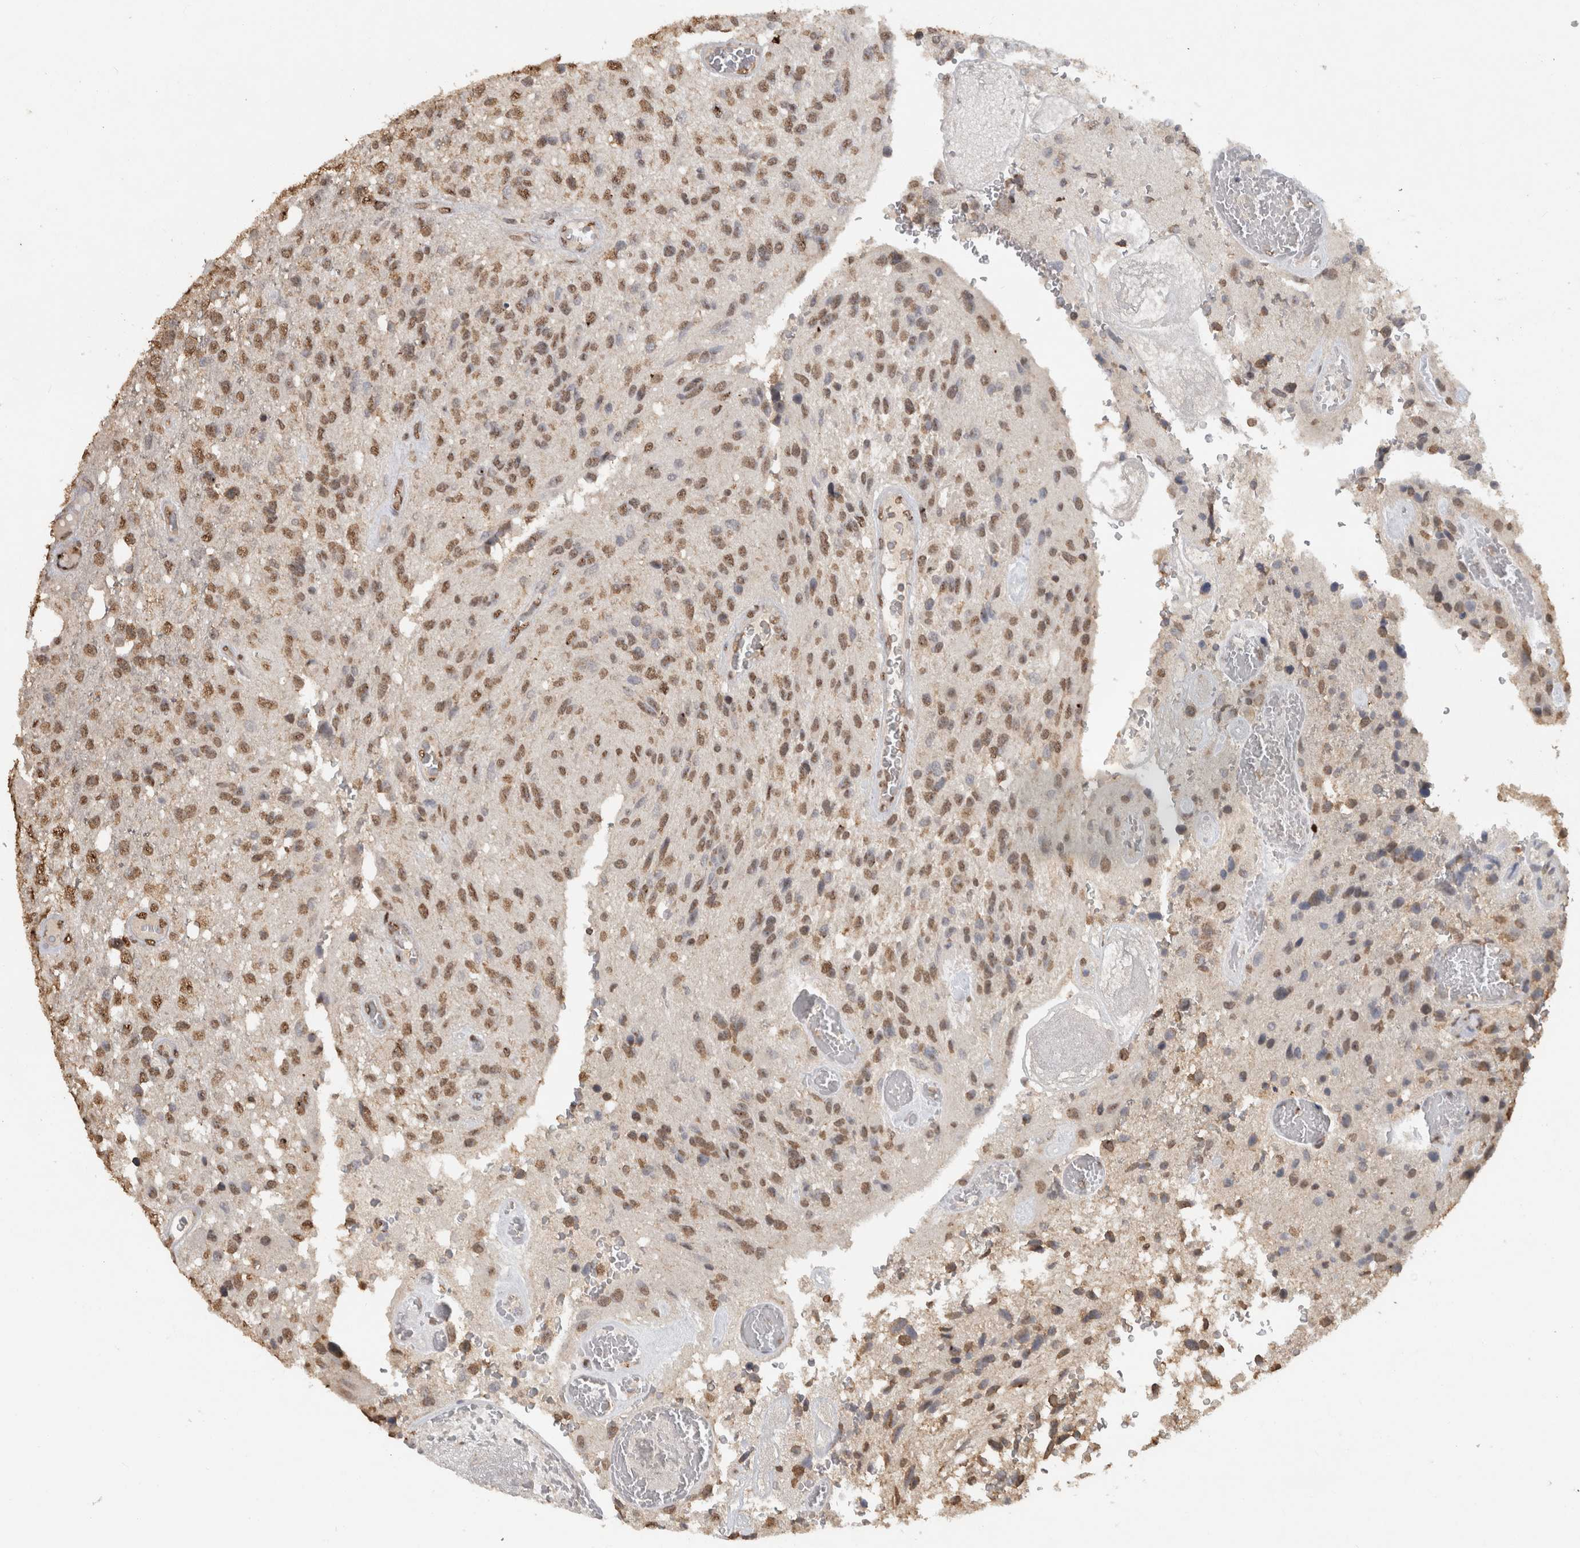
{"staining": {"intensity": "moderate", "quantity": ">75%", "location": "nuclear"}, "tissue": "glioma", "cell_type": "Tumor cells", "image_type": "cancer", "snomed": [{"axis": "morphology", "description": "Glioma, malignant, High grade"}, {"axis": "topography", "description": "Brain"}], "caption": "Protein expression analysis of human malignant glioma (high-grade) reveals moderate nuclear staining in approximately >75% of tumor cells. (DAB IHC with brightfield microscopy, high magnification).", "gene": "HAND2", "patient": {"sex": "female", "age": 58}}